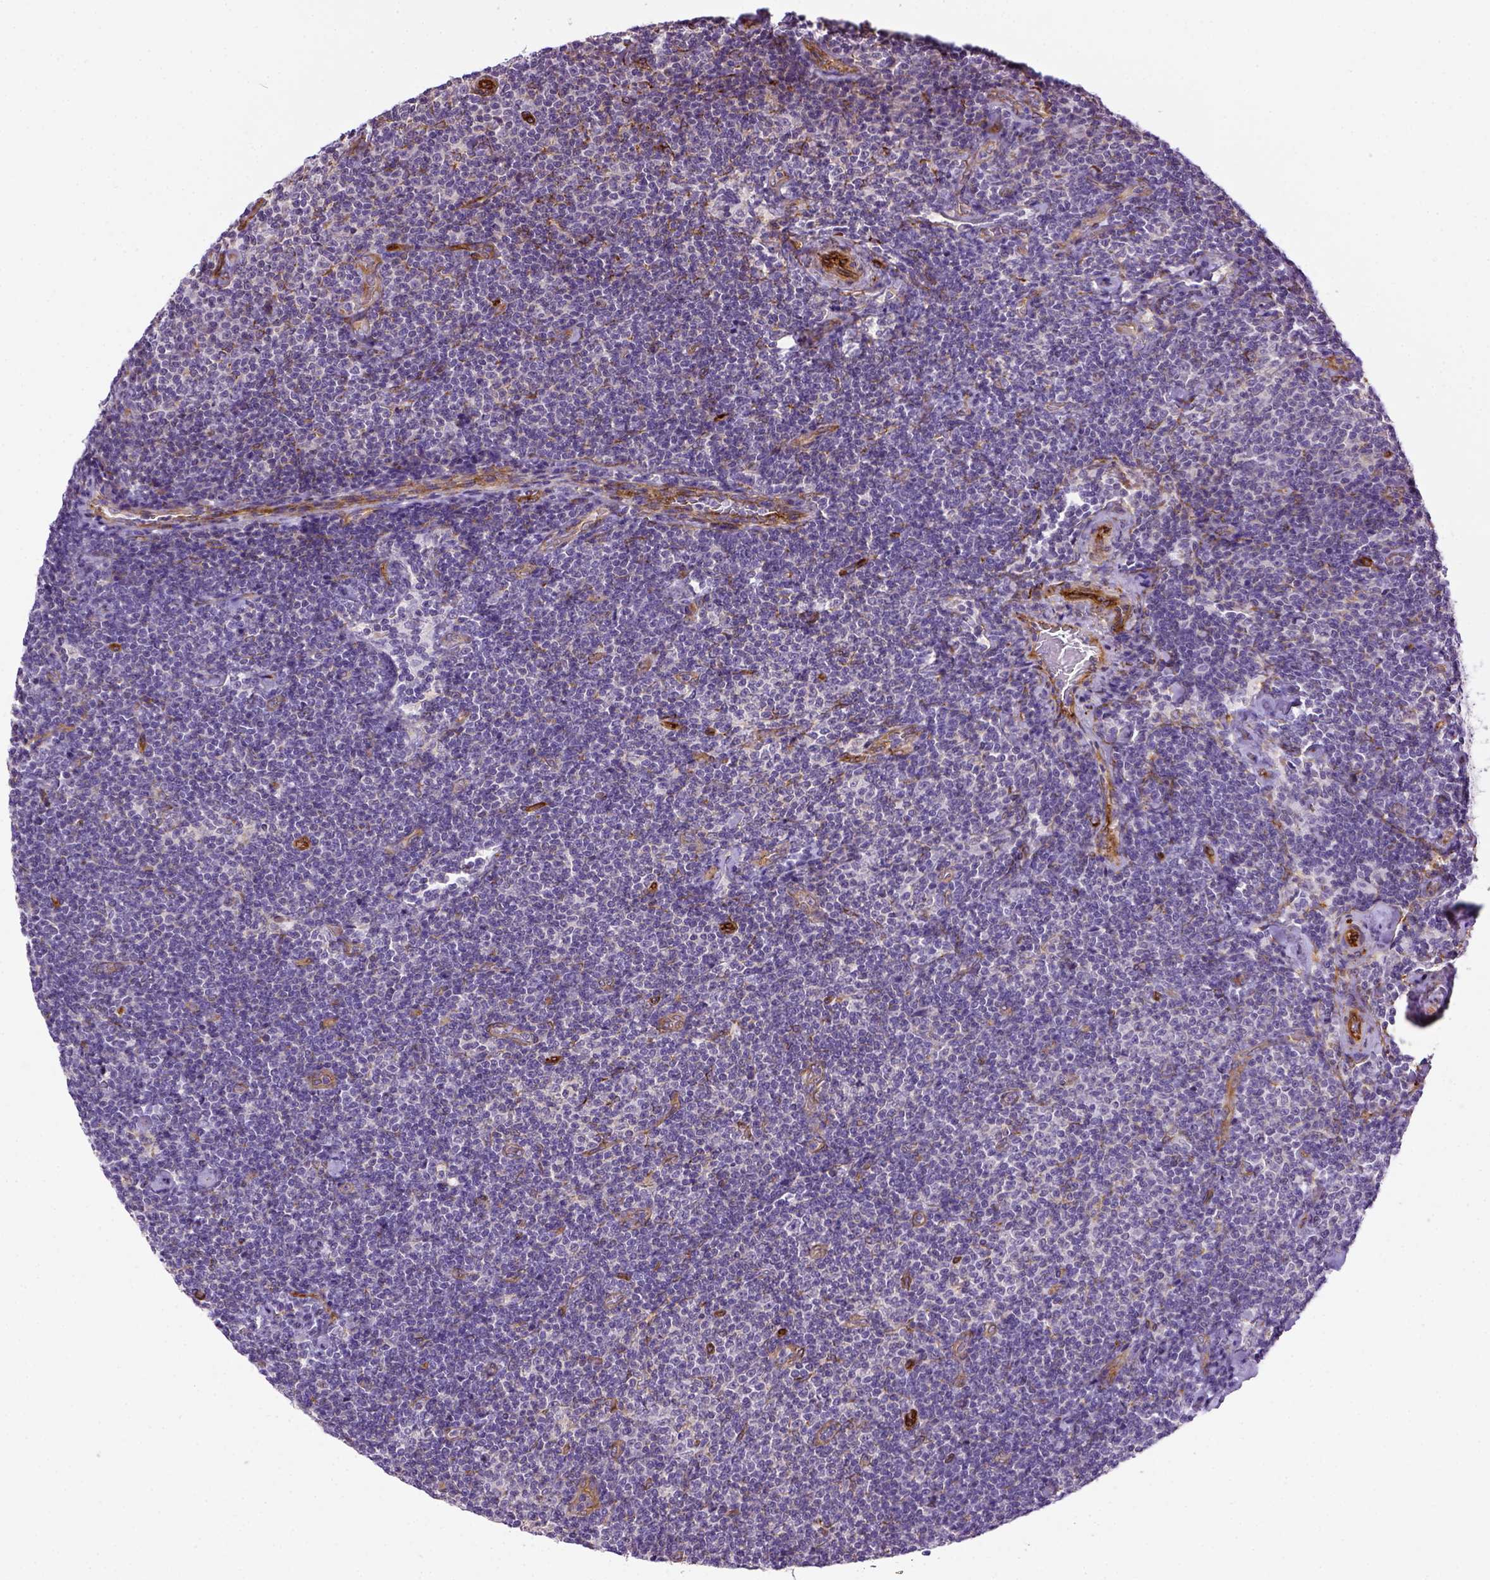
{"staining": {"intensity": "negative", "quantity": "none", "location": "none"}, "tissue": "lymphoma", "cell_type": "Tumor cells", "image_type": "cancer", "snomed": [{"axis": "morphology", "description": "Malignant lymphoma, non-Hodgkin's type, Low grade"}, {"axis": "topography", "description": "Lymph node"}], "caption": "Immunohistochemistry of human lymphoma reveals no staining in tumor cells. (DAB IHC with hematoxylin counter stain).", "gene": "KAZN", "patient": {"sex": "male", "age": 81}}